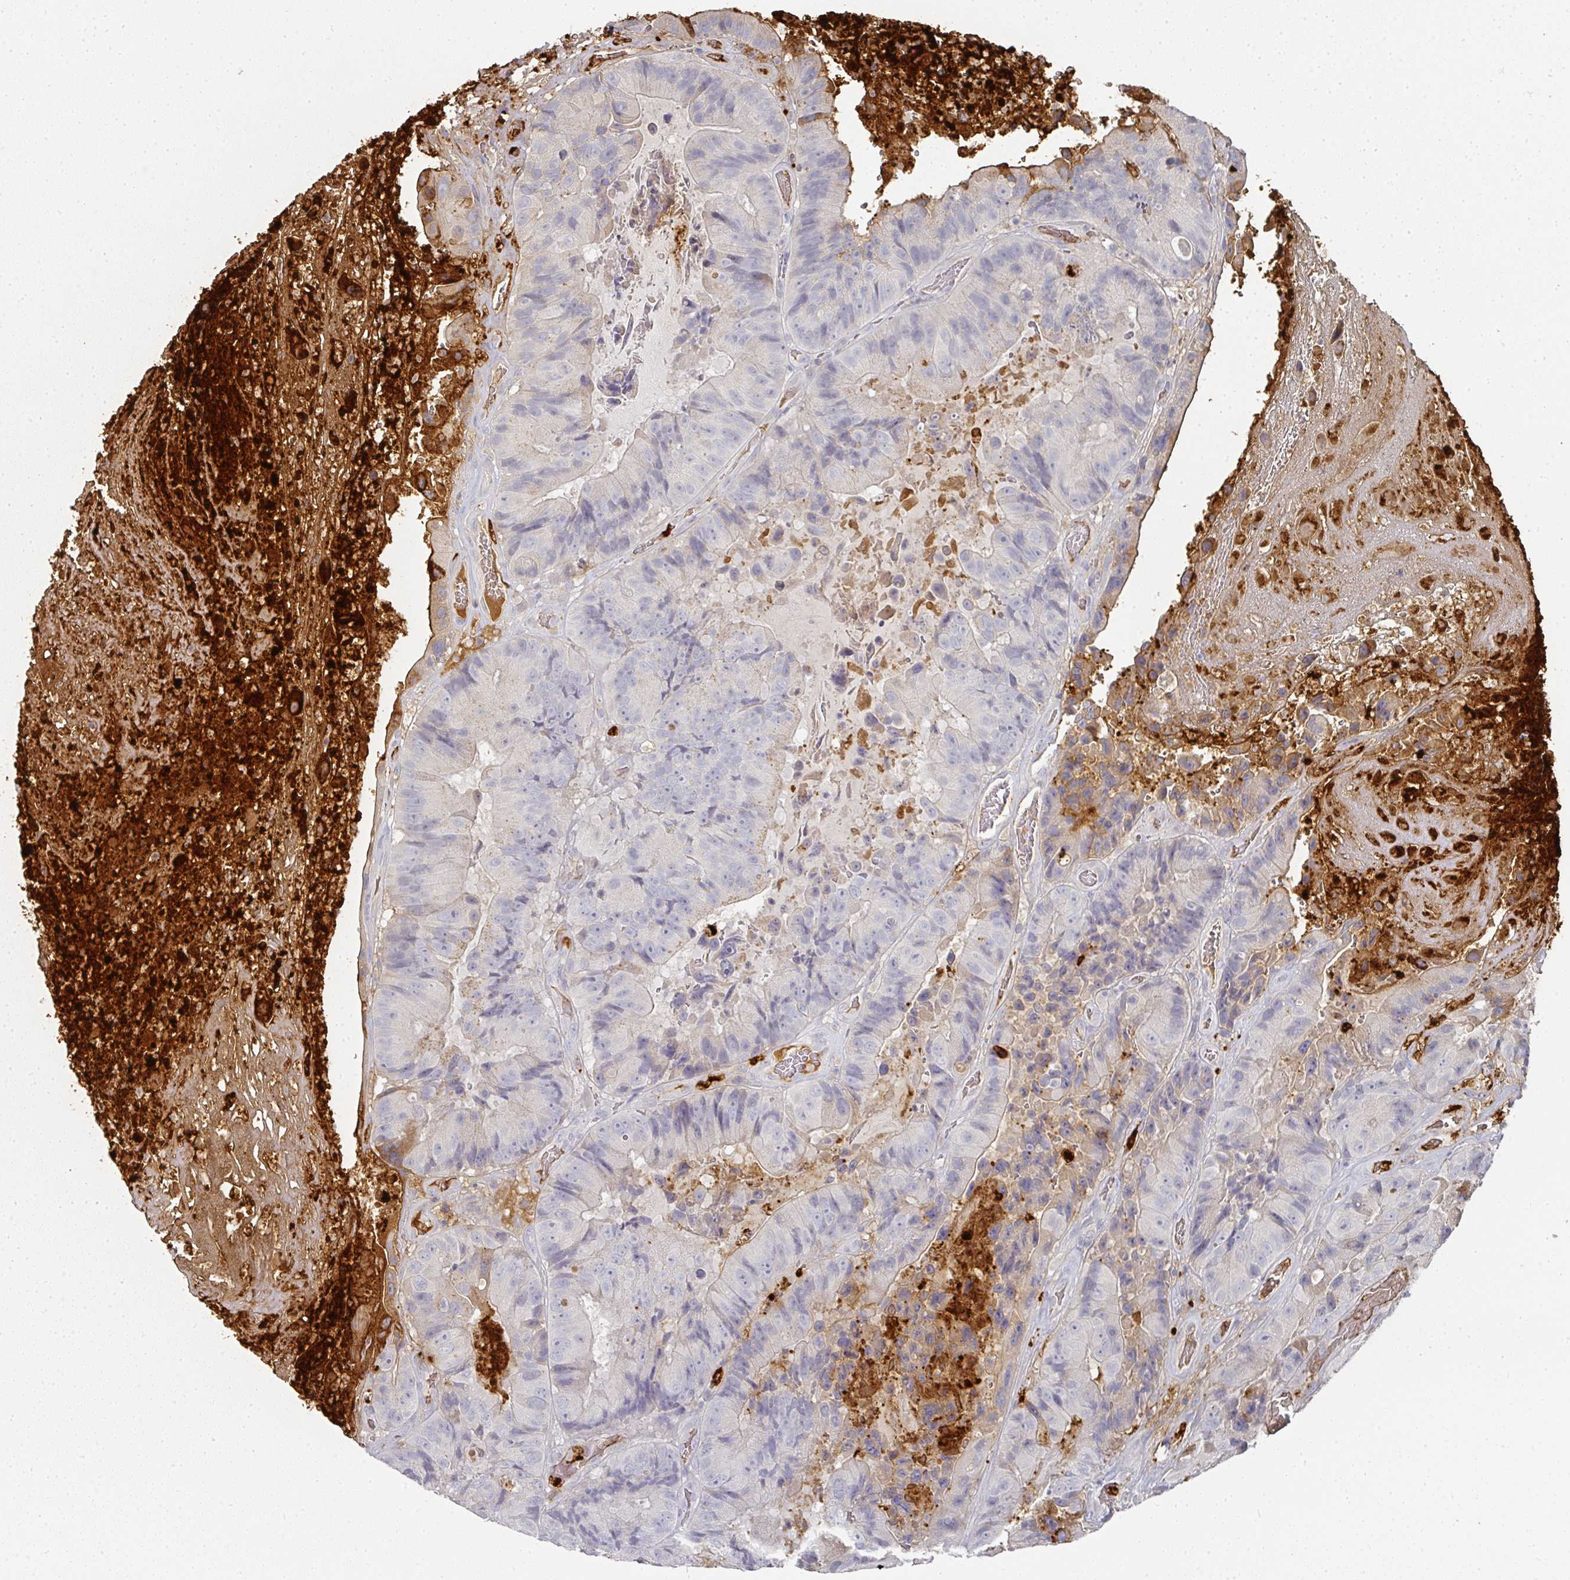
{"staining": {"intensity": "weak", "quantity": "<25%", "location": "cytoplasmic/membranous"}, "tissue": "colorectal cancer", "cell_type": "Tumor cells", "image_type": "cancer", "snomed": [{"axis": "morphology", "description": "Adenocarcinoma, NOS"}, {"axis": "topography", "description": "Colon"}], "caption": "Immunohistochemical staining of human colorectal adenocarcinoma demonstrates no significant positivity in tumor cells.", "gene": "CAMP", "patient": {"sex": "female", "age": 86}}